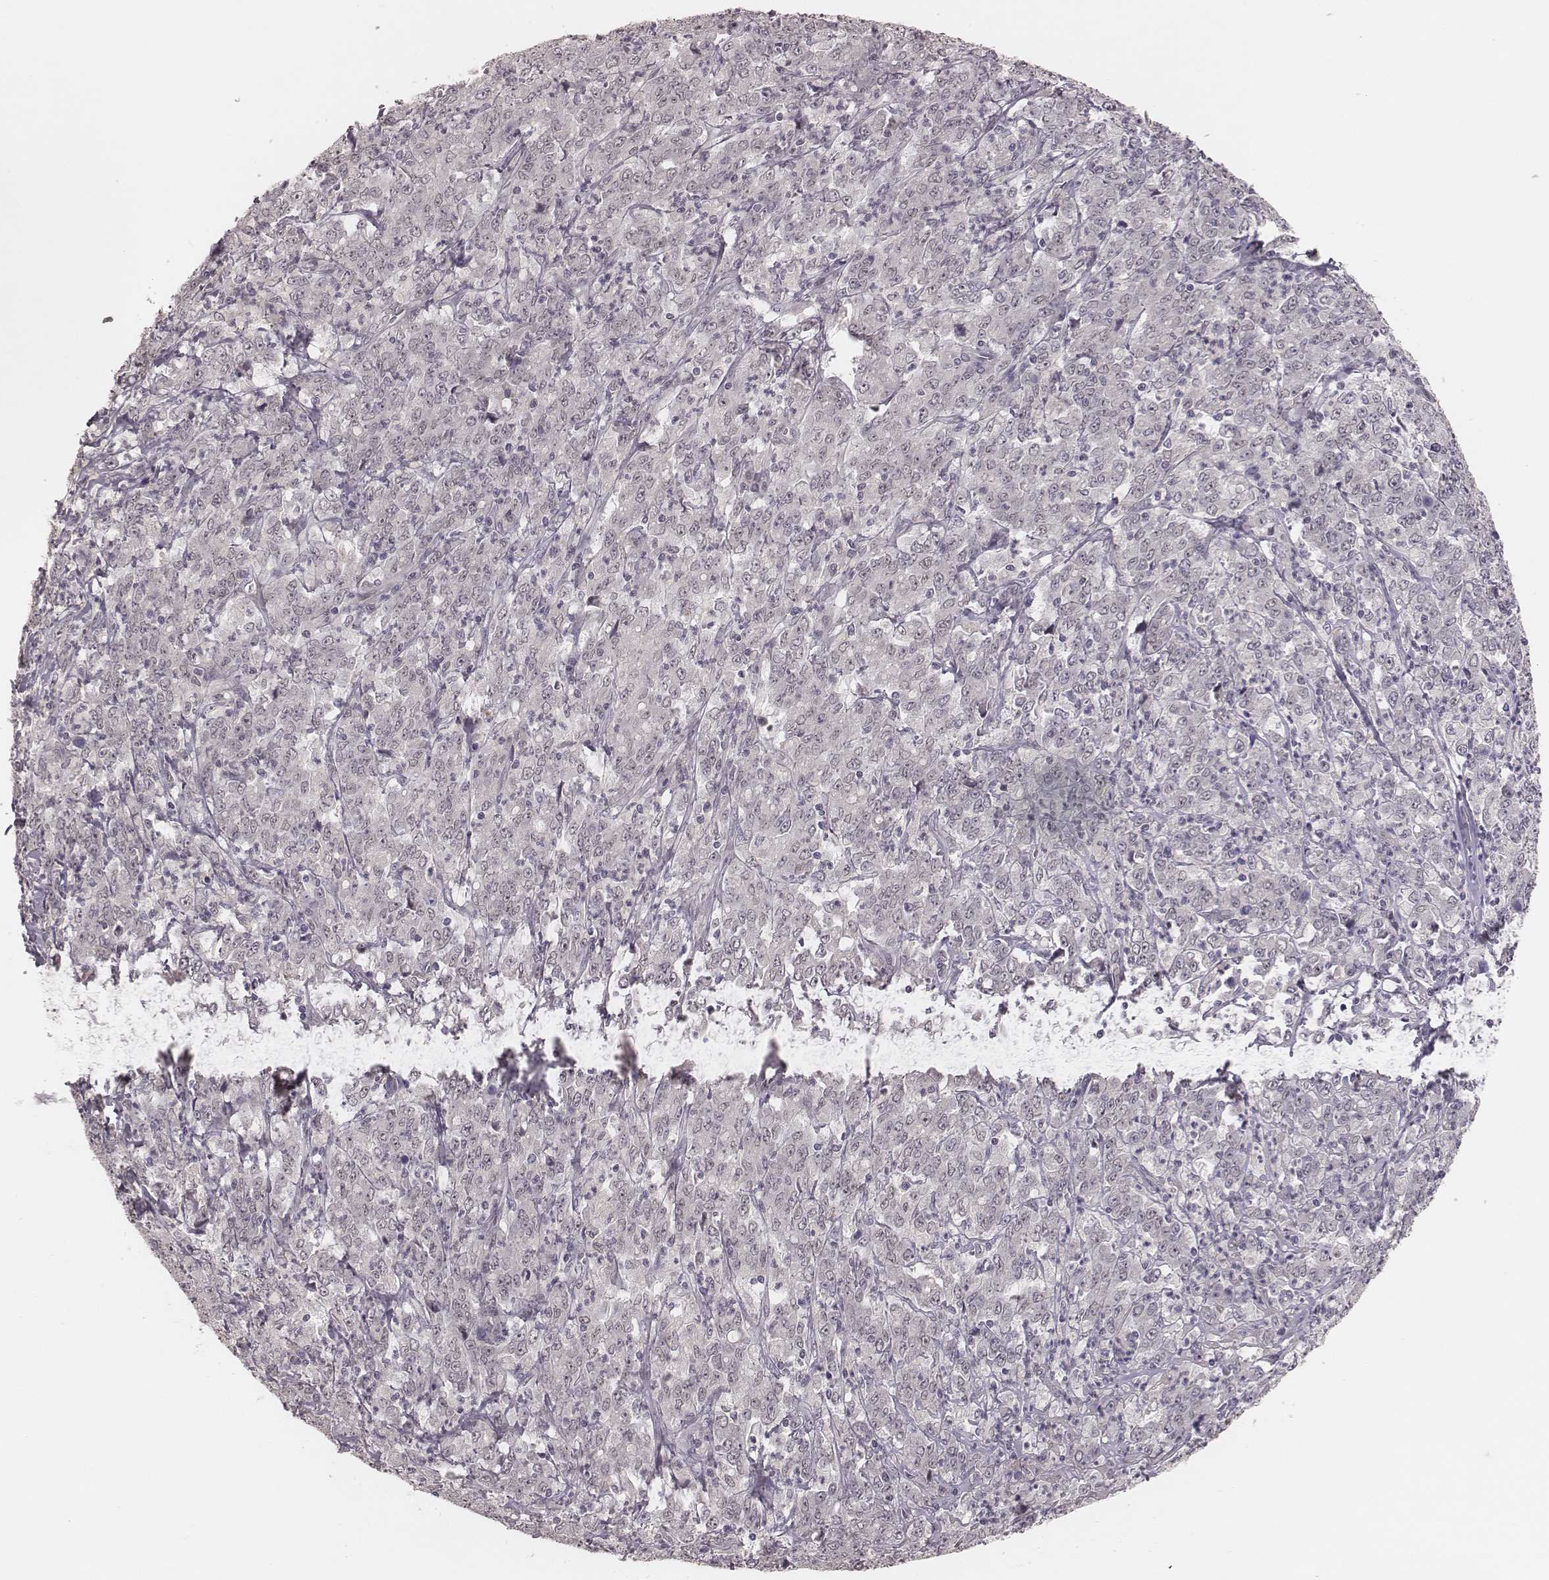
{"staining": {"intensity": "negative", "quantity": "none", "location": "none"}, "tissue": "stomach cancer", "cell_type": "Tumor cells", "image_type": "cancer", "snomed": [{"axis": "morphology", "description": "Adenocarcinoma, NOS"}, {"axis": "topography", "description": "Stomach, lower"}], "caption": "Stomach cancer (adenocarcinoma) was stained to show a protein in brown. There is no significant staining in tumor cells.", "gene": "FAM13B", "patient": {"sex": "female", "age": 71}}